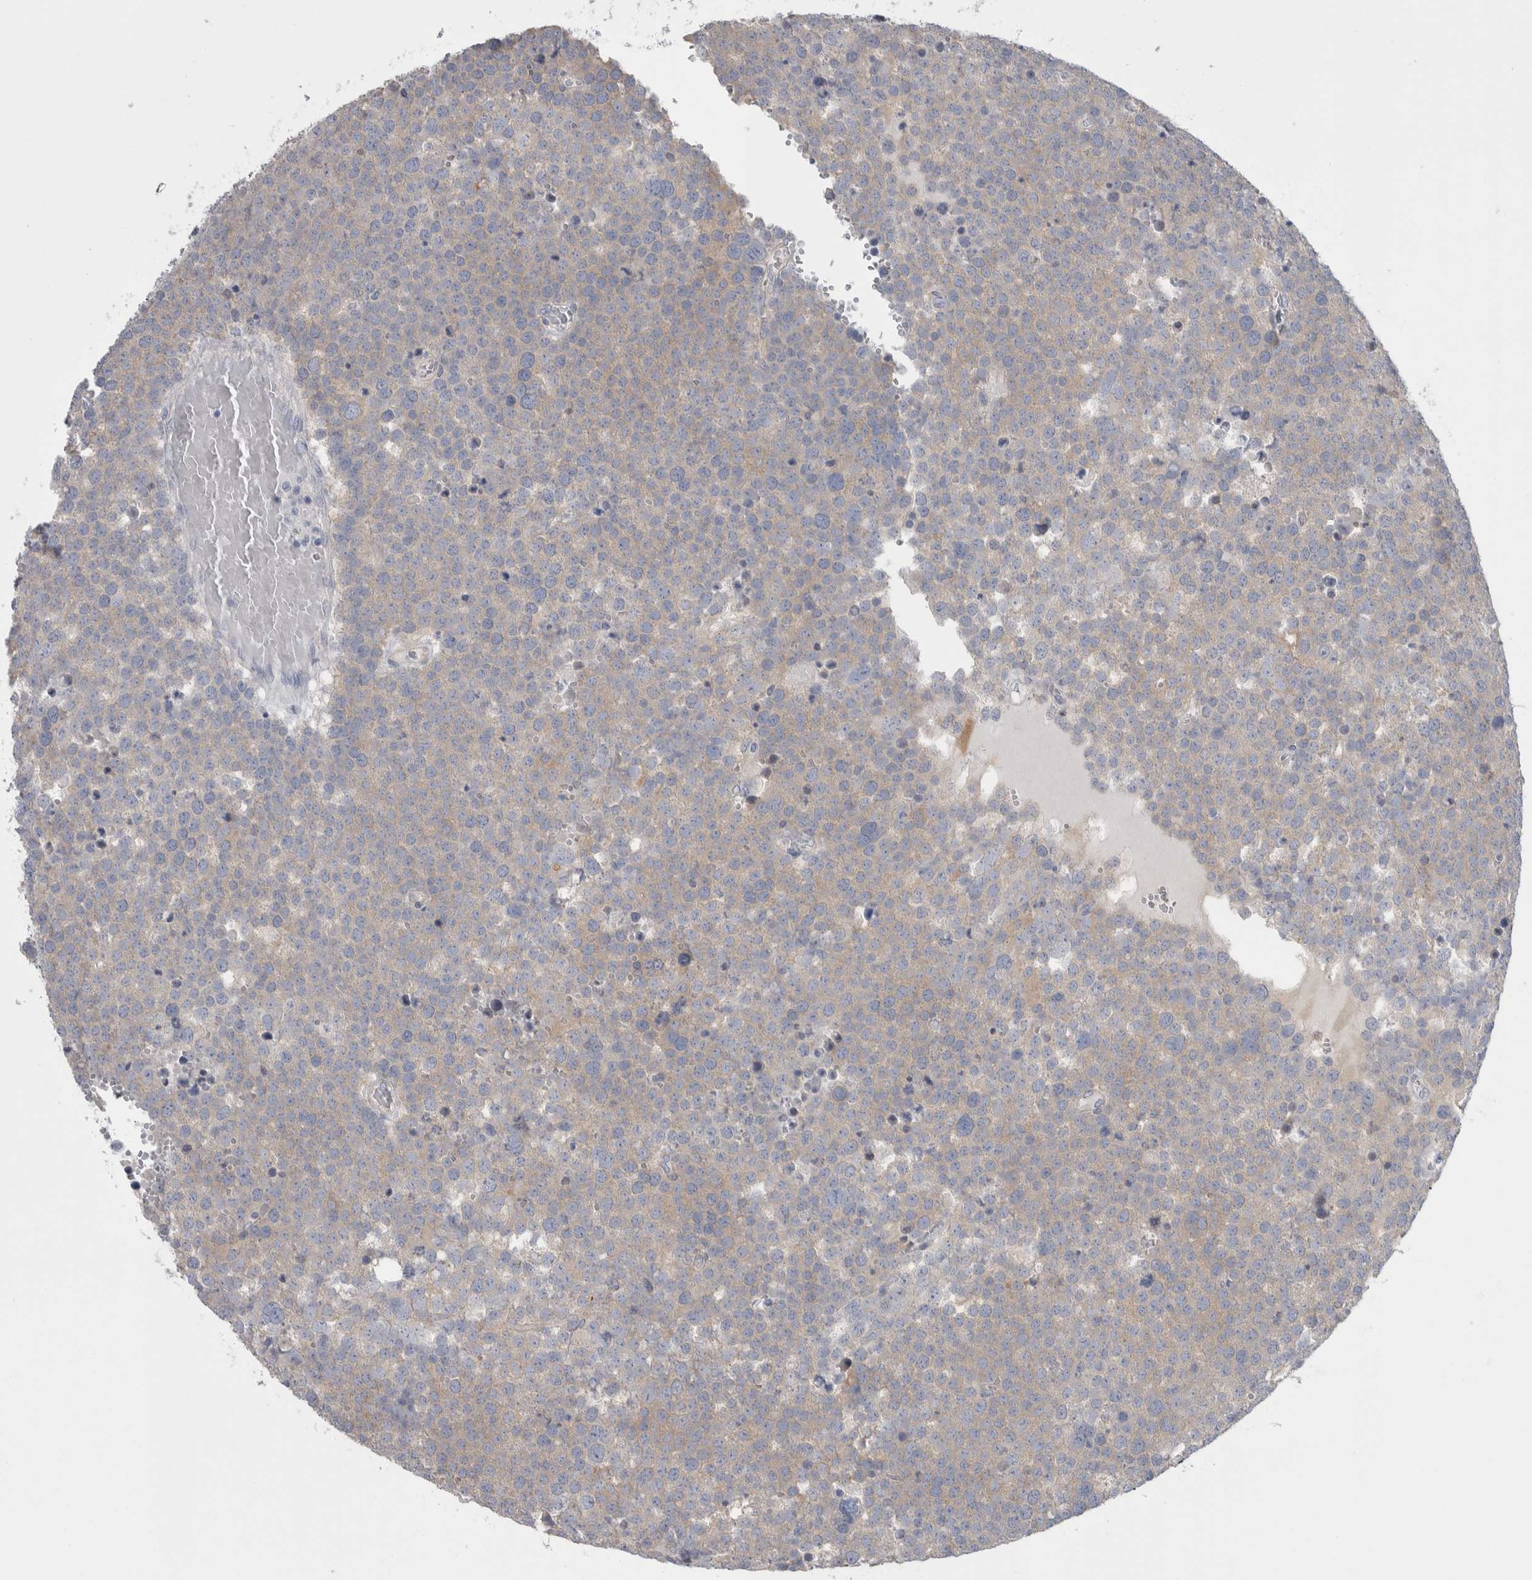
{"staining": {"intensity": "weak", "quantity": "25%-75%", "location": "cytoplasmic/membranous"}, "tissue": "testis cancer", "cell_type": "Tumor cells", "image_type": "cancer", "snomed": [{"axis": "morphology", "description": "Seminoma, NOS"}, {"axis": "topography", "description": "Testis"}], "caption": "IHC staining of testis seminoma, which displays low levels of weak cytoplasmic/membranous expression in approximately 25%-75% of tumor cells indicating weak cytoplasmic/membranous protein staining. The staining was performed using DAB (brown) for protein detection and nuclei were counterstained in hematoxylin (blue).", "gene": "GPHN", "patient": {"sex": "male", "age": 71}}